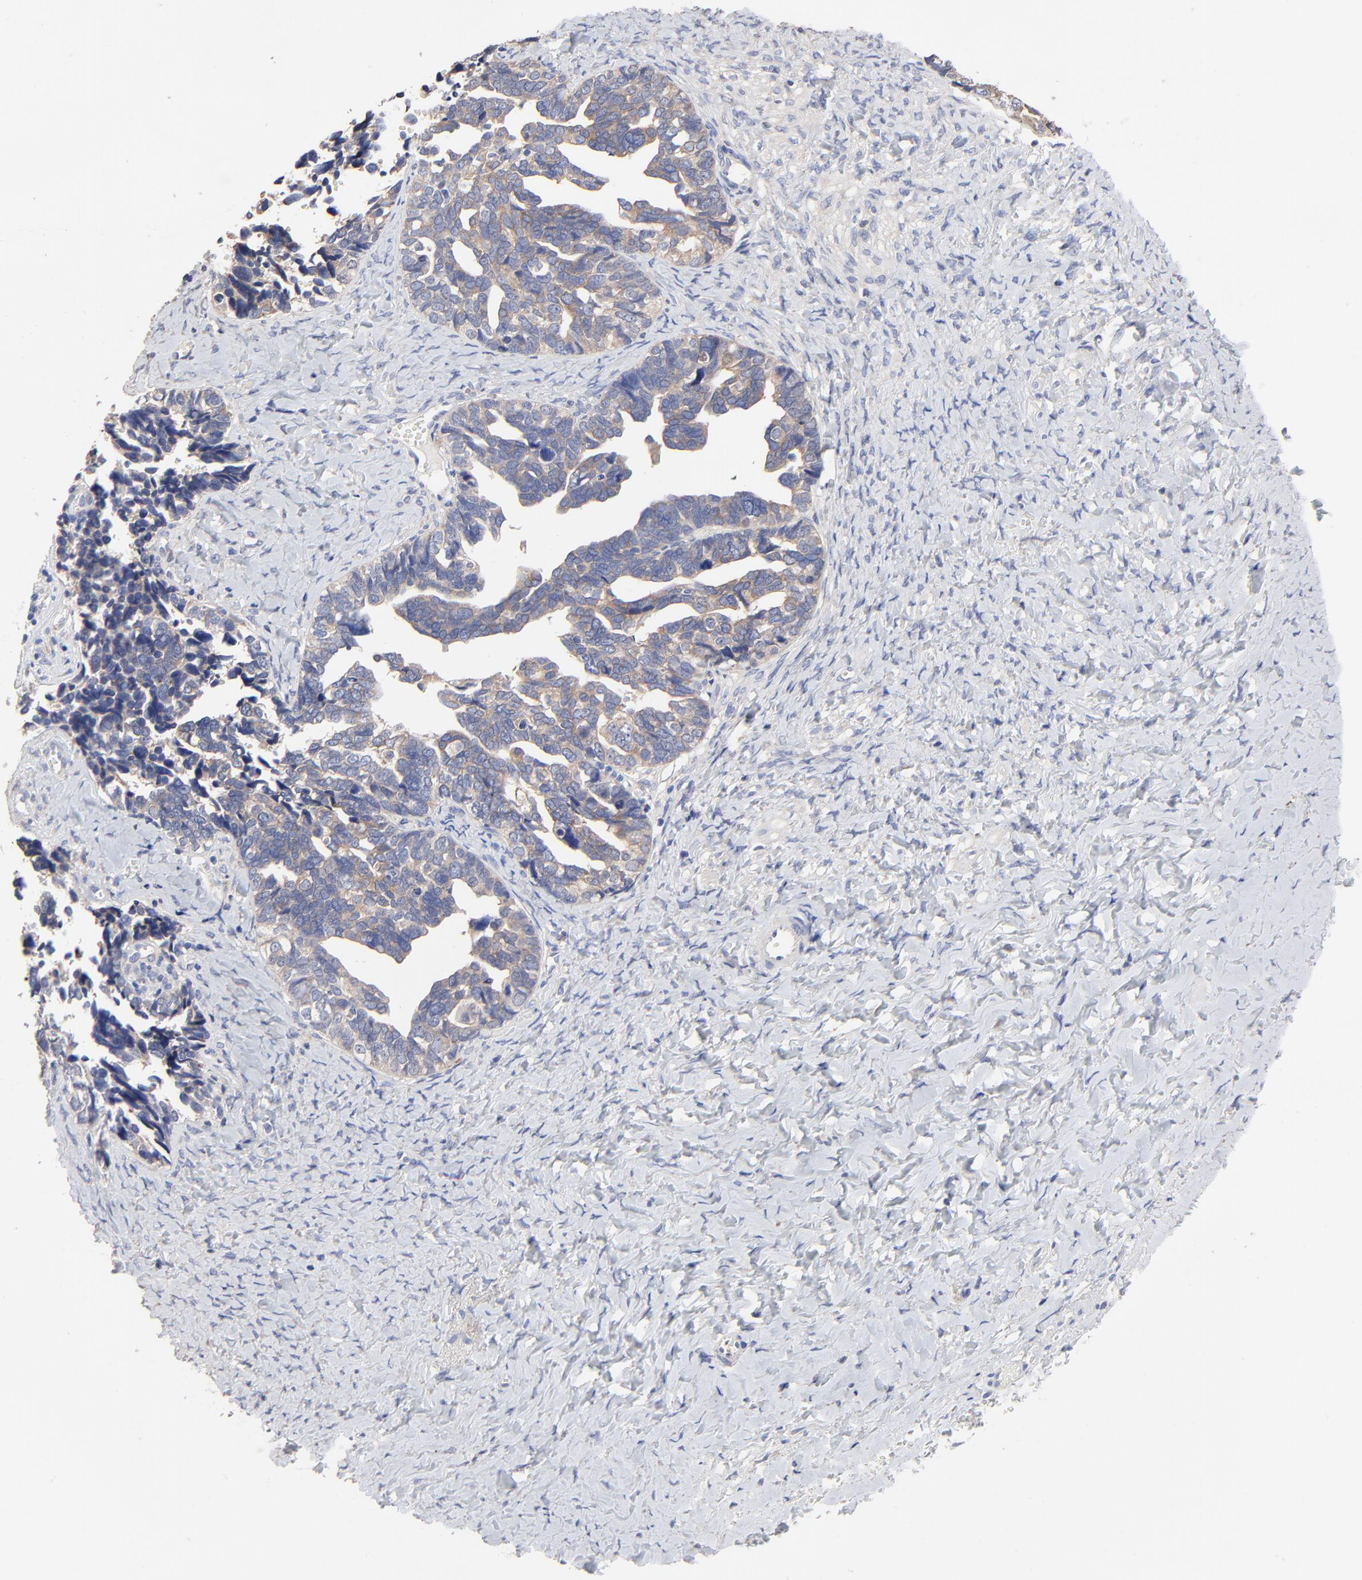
{"staining": {"intensity": "moderate", "quantity": ">75%", "location": "cytoplasmic/membranous"}, "tissue": "ovarian cancer", "cell_type": "Tumor cells", "image_type": "cancer", "snomed": [{"axis": "morphology", "description": "Cystadenocarcinoma, serous, NOS"}, {"axis": "topography", "description": "Ovary"}], "caption": "Immunohistochemical staining of human serous cystadenocarcinoma (ovarian) exhibits moderate cytoplasmic/membranous protein positivity in about >75% of tumor cells. The protein of interest is shown in brown color, while the nuclei are stained blue.", "gene": "PPFIBP2", "patient": {"sex": "female", "age": 77}}